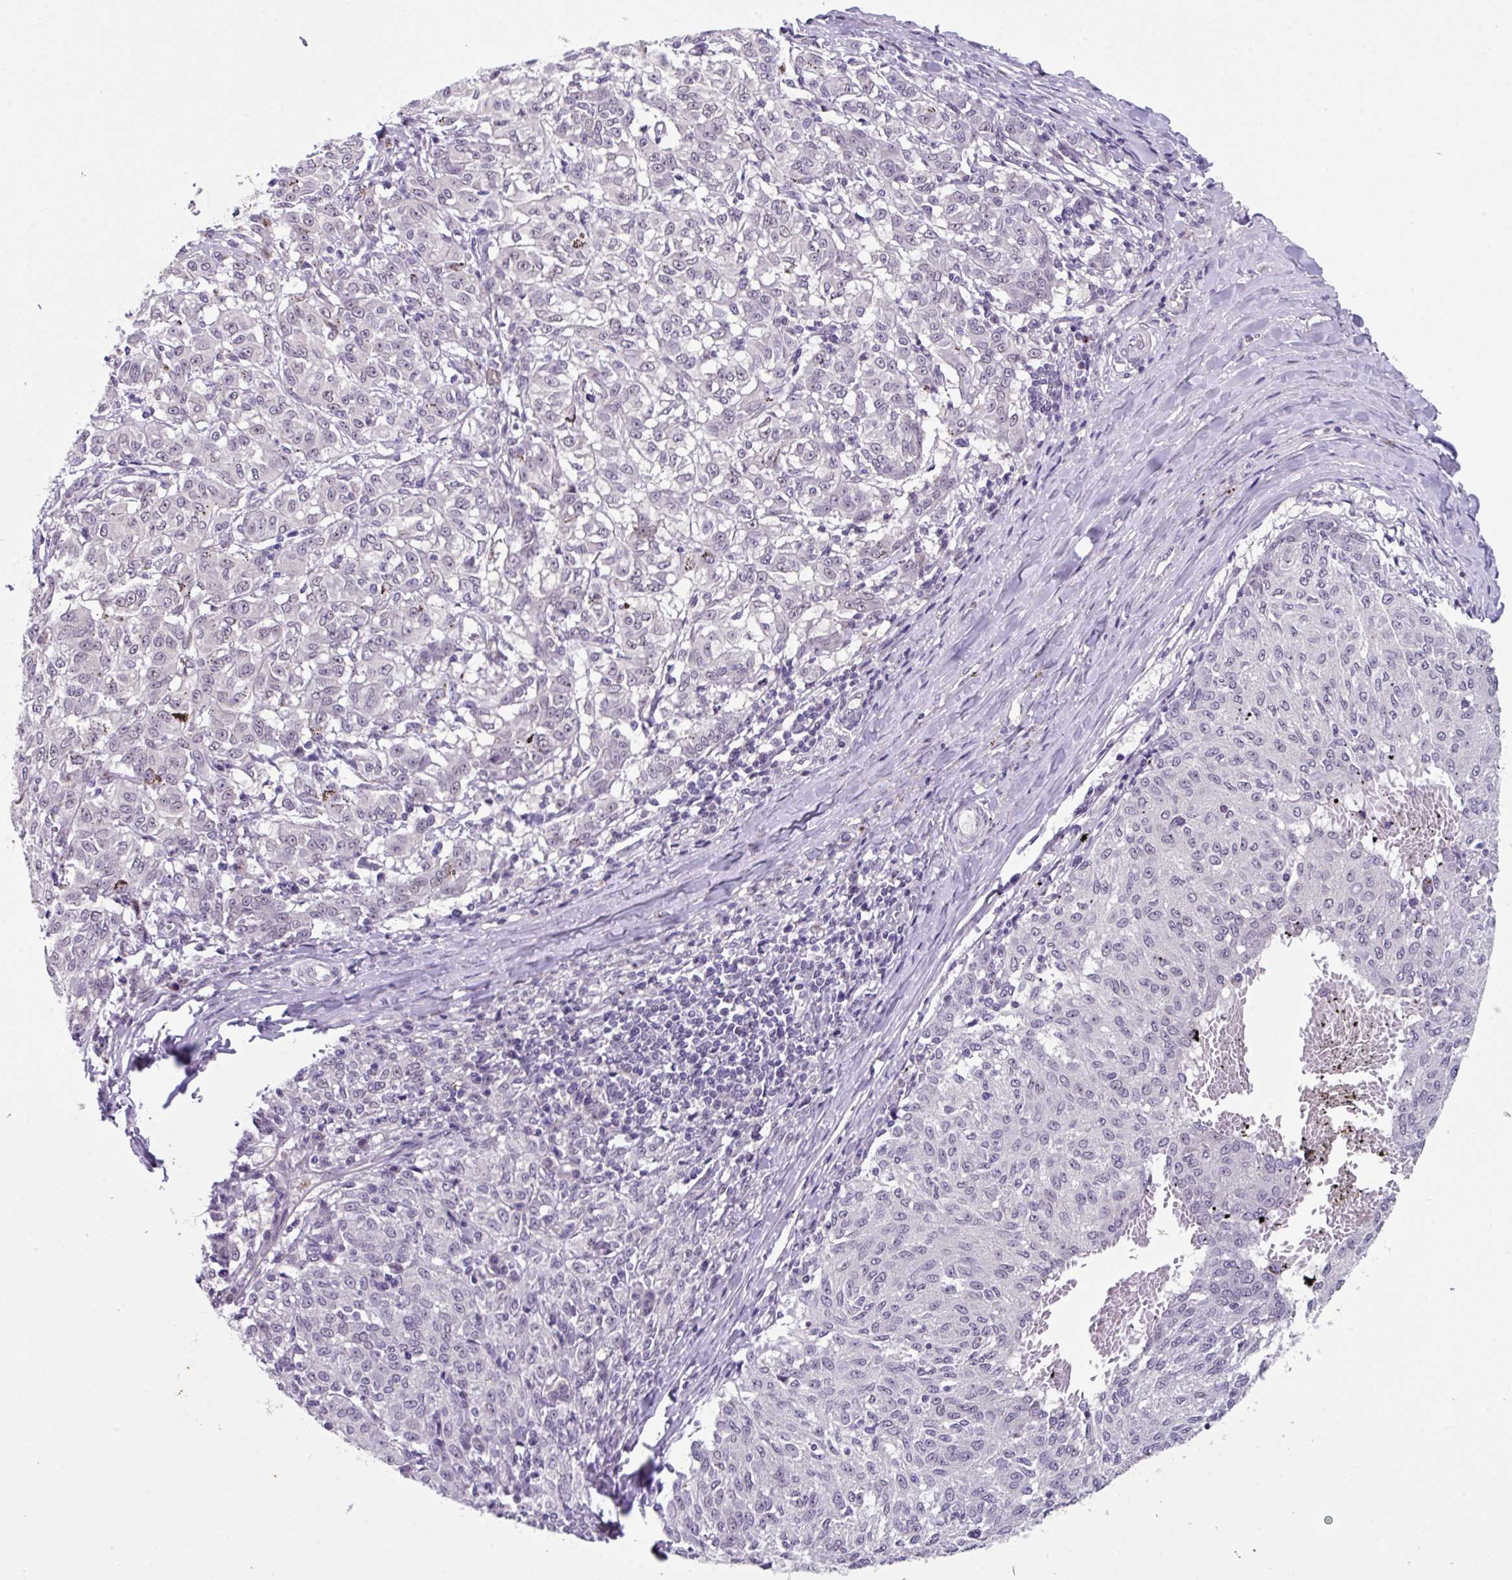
{"staining": {"intensity": "negative", "quantity": "none", "location": "none"}, "tissue": "melanoma", "cell_type": "Tumor cells", "image_type": "cancer", "snomed": [{"axis": "morphology", "description": "Malignant melanoma, NOS"}, {"axis": "topography", "description": "Skin"}], "caption": "A high-resolution image shows immunohistochemistry (IHC) staining of malignant melanoma, which demonstrates no significant staining in tumor cells.", "gene": "ZFP3", "patient": {"sex": "female", "age": 72}}